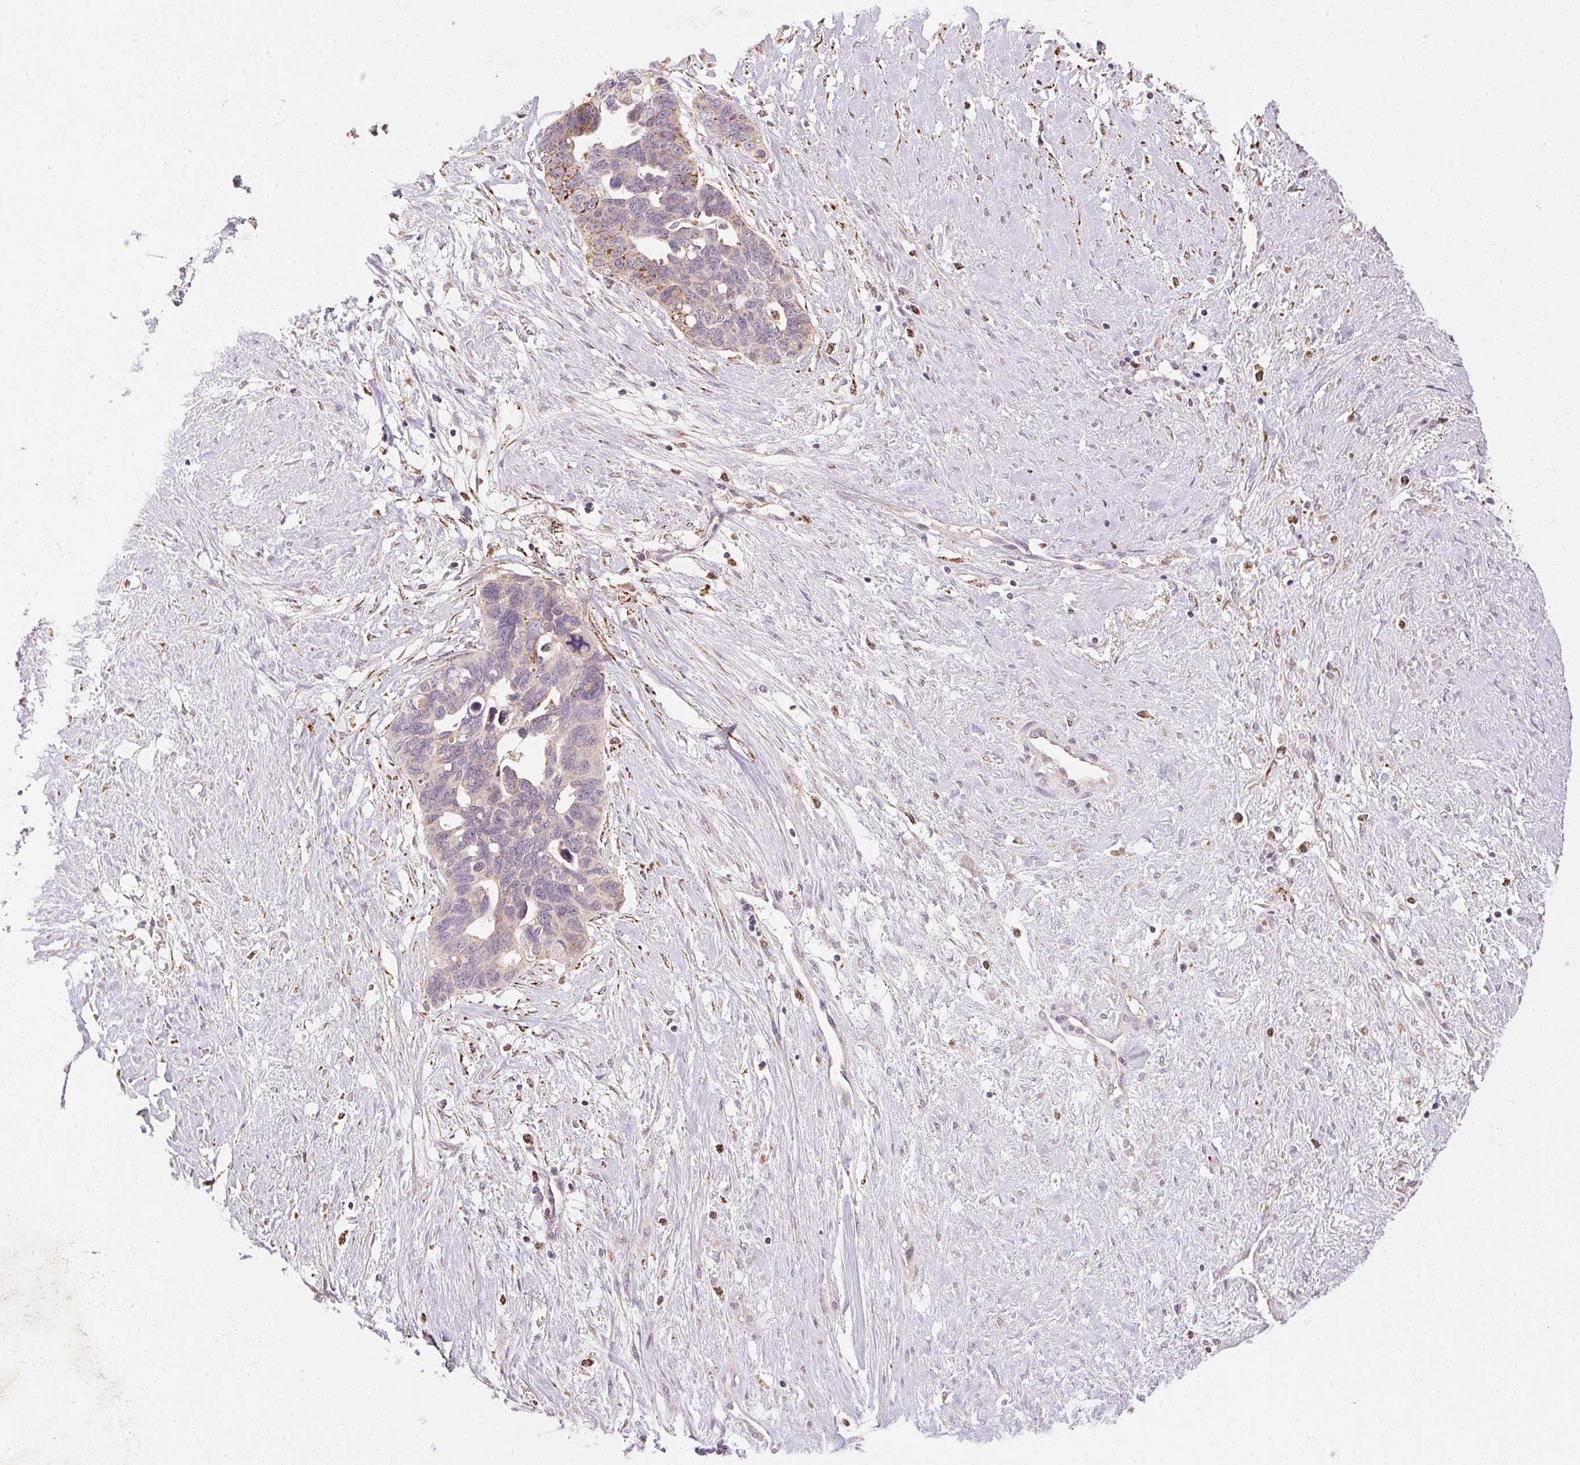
{"staining": {"intensity": "negative", "quantity": "none", "location": "none"}, "tissue": "ovarian cancer", "cell_type": "Tumor cells", "image_type": "cancer", "snomed": [{"axis": "morphology", "description": "Cystadenocarcinoma, serous, NOS"}, {"axis": "topography", "description": "Ovary"}], "caption": "Tumor cells show no significant expression in ovarian cancer.", "gene": "REP15", "patient": {"sex": "female", "age": 69}}